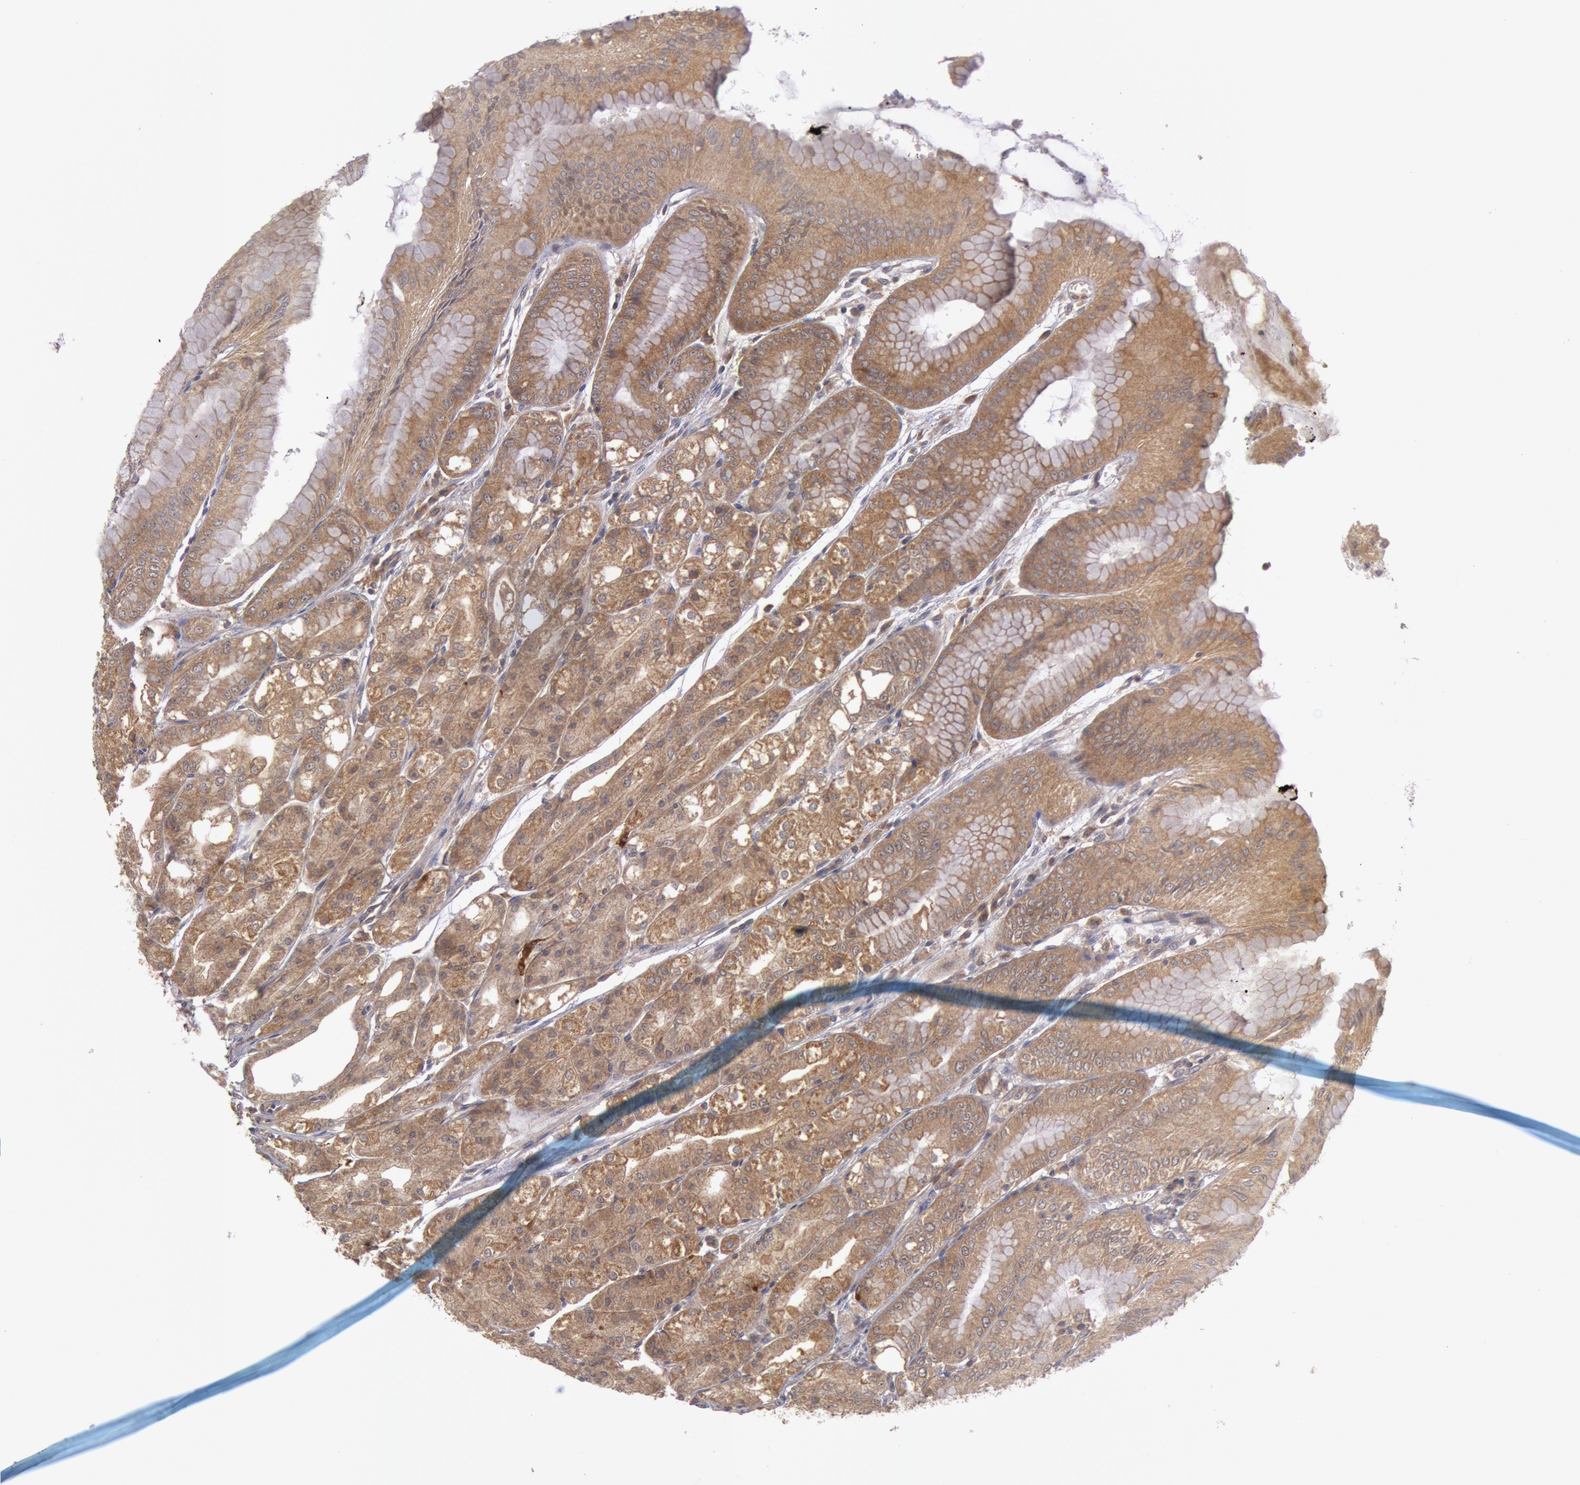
{"staining": {"intensity": "moderate", "quantity": ">75%", "location": "cytoplasmic/membranous"}, "tissue": "stomach", "cell_type": "Glandular cells", "image_type": "normal", "snomed": [{"axis": "morphology", "description": "Normal tissue, NOS"}, {"axis": "topography", "description": "Stomach, lower"}], "caption": "The immunohistochemical stain highlights moderate cytoplasmic/membranous staining in glandular cells of unremarkable stomach. (DAB (3,3'-diaminobenzidine) = brown stain, brightfield microscopy at high magnification).", "gene": "BRAF", "patient": {"sex": "male", "age": 71}}